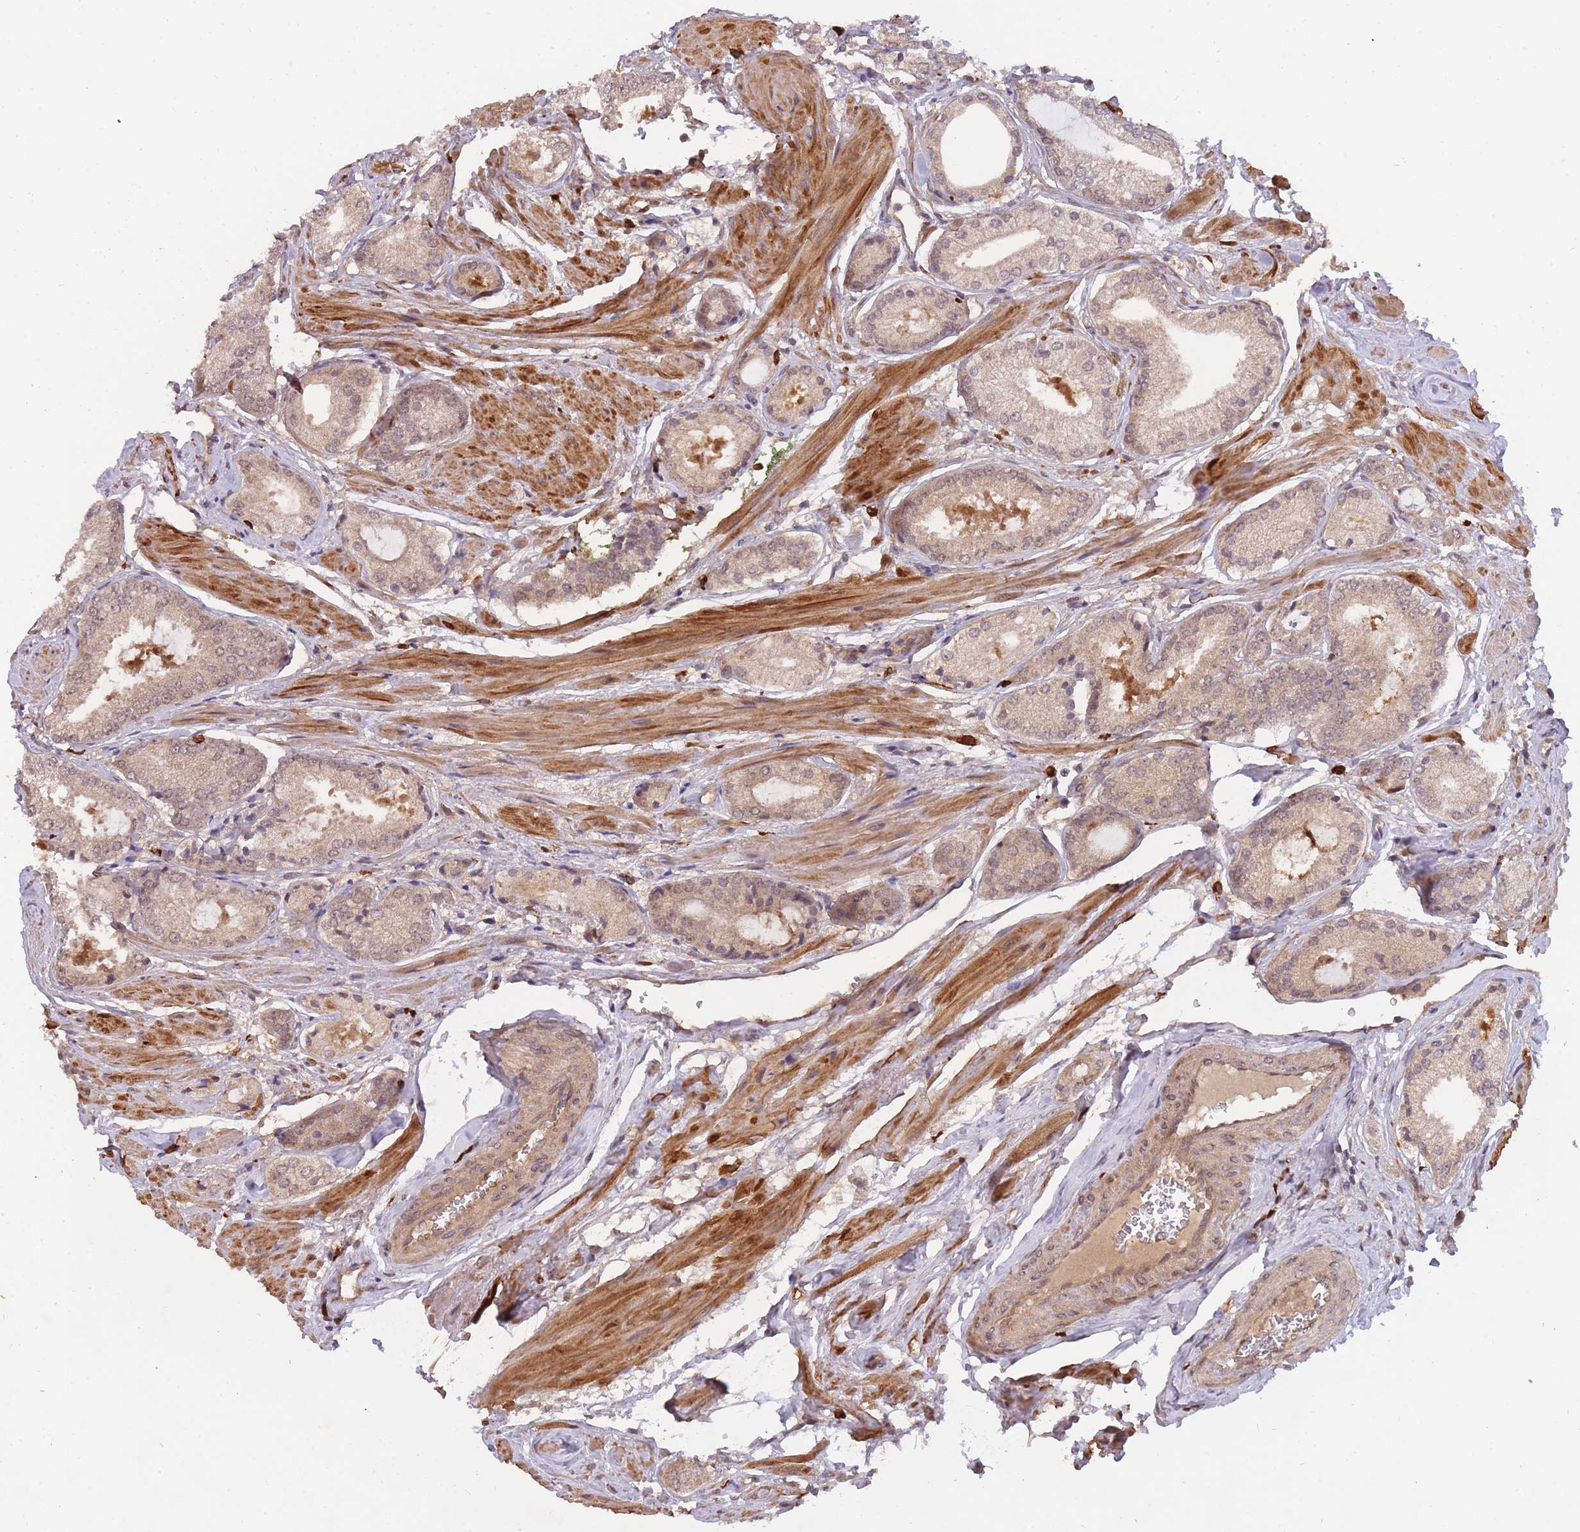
{"staining": {"intensity": "weak", "quantity": ">75%", "location": "cytoplasmic/membranous,nuclear"}, "tissue": "prostate cancer", "cell_type": "Tumor cells", "image_type": "cancer", "snomed": [{"axis": "morphology", "description": "Adenocarcinoma, High grade"}, {"axis": "topography", "description": "Prostate and seminal vesicle, NOS"}], "caption": "Immunohistochemical staining of human prostate cancer shows weak cytoplasmic/membranous and nuclear protein expression in about >75% of tumor cells.", "gene": "SMC6", "patient": {"sex": "male", "age": 64}}